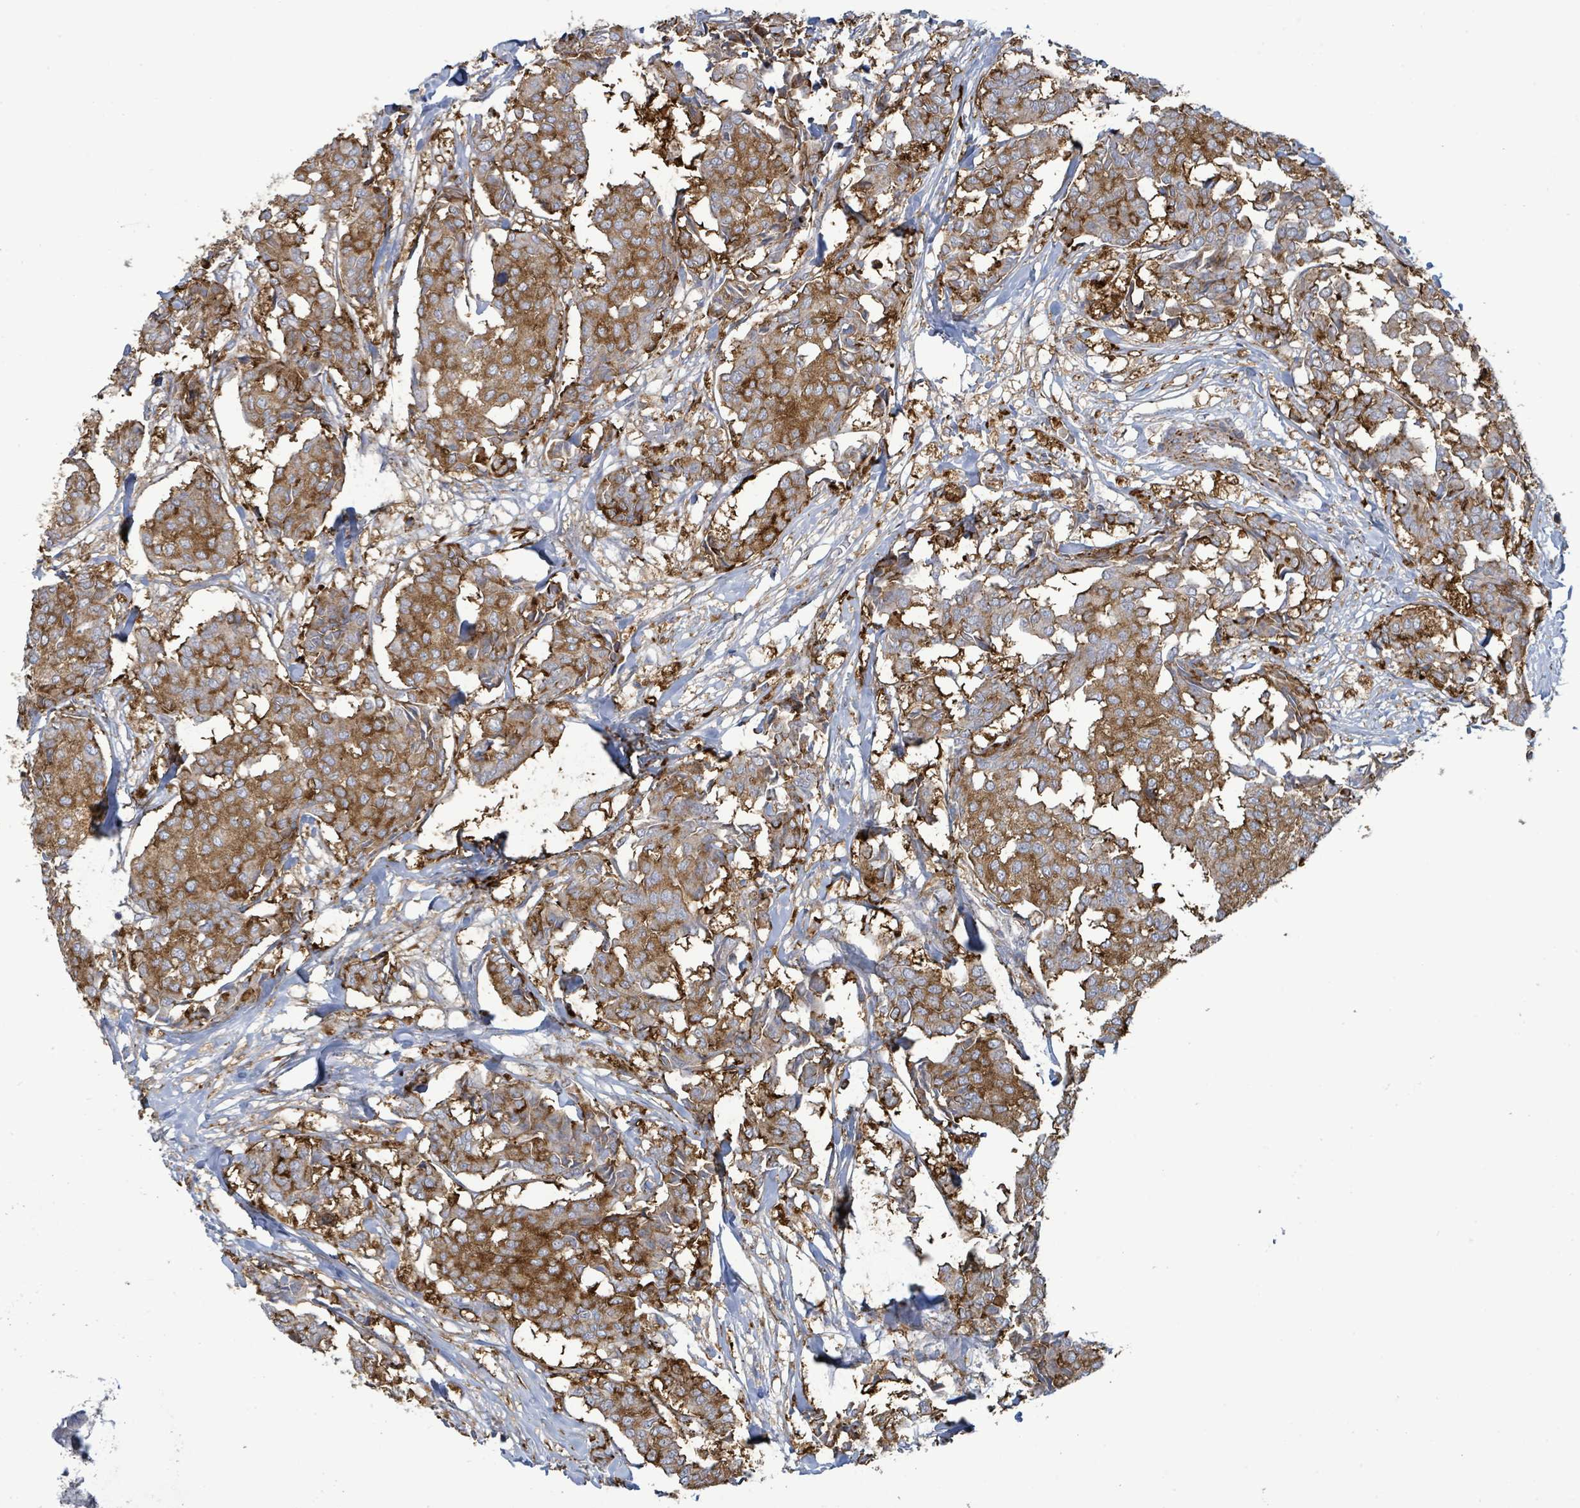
{"staining": {"intensity": "moderate", "quantity": ">75%", "location": "cytoplasmic/membranous"}, "tissue": "breast cancer", "cell_type": "Tumor cells", "image_type": "cancer", "snomed": [{"axis": "morphology", "description": "Duct carcinoma"}, {"axis": "topography", "description": "Breast"}], "caption": "Immunohistochemistry (IHC) histopathology image of breast cancer stained for a protein (brown), which shows medium levels of moderate cytoplasmic/membranous staining in about >75% of tumor cells.", "gene": "EGFL7", "patient": {"sex": "female", "age": 75}}